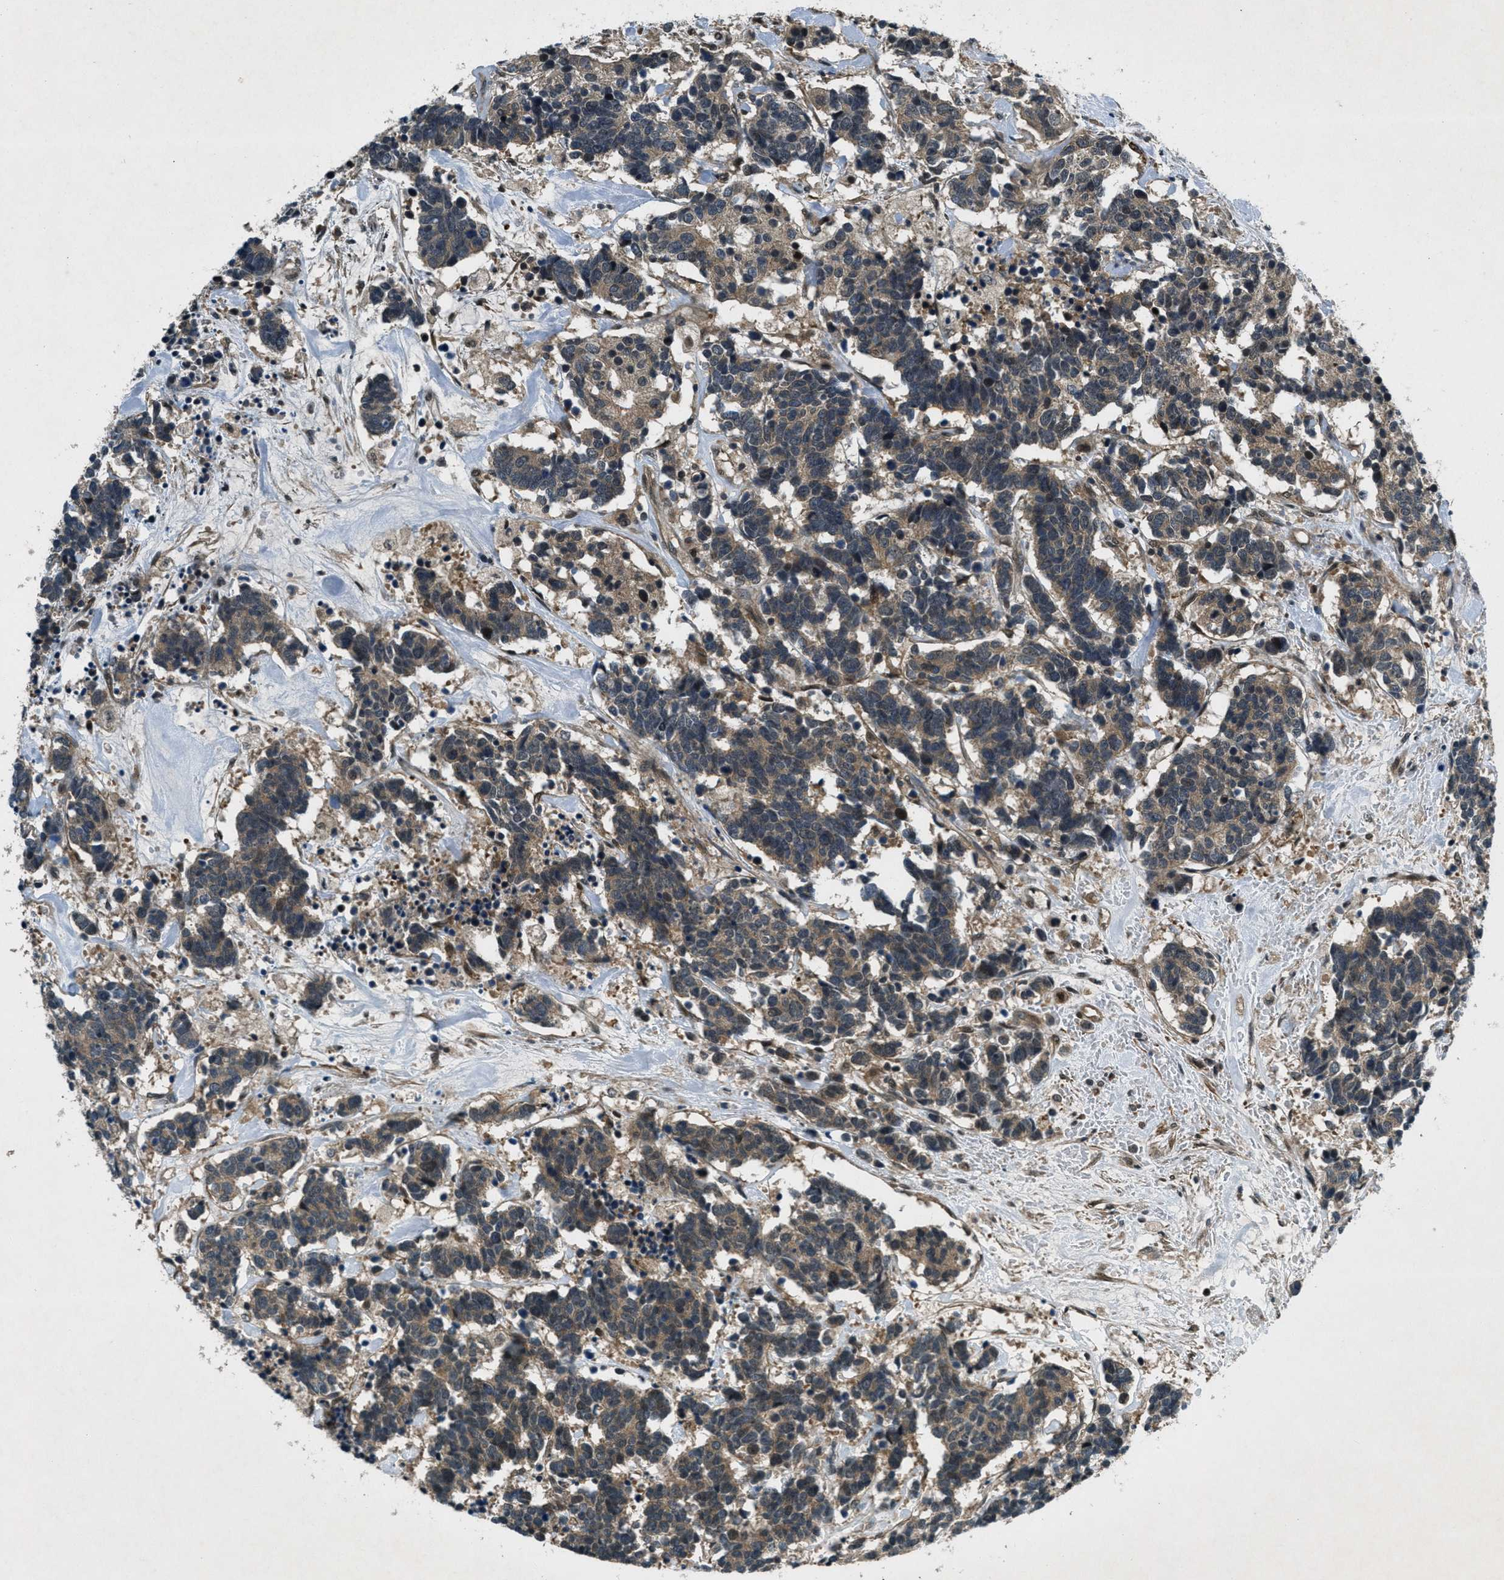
{"staining": {"intensity": "moderate", "quantity": ">75%", "location": "cytoplasmic/membranous"}, "tissue": "carcinoid", "cell_type": "Tumor cells", "image_type": "cancer", "snomed": [{"axis": "morphology", "description": "Carcinoma, NOS"}, {"axis": "morphology", "description": "Carcinoid, malignant, NOS"}, {"axis": "topography", "description": "Urinary bladder"}], "caption": "Tumor cells demonstrate medium levels of moderate cytoplasmic/membranous expression in approximately >75% of cells in human carcinoid (malignant). The protein of interest is stained brown, and the nuclei are stained in blue (DAB IHC with brightfield microscopy, high magnification).", "gene": "EPSTI1", "patient": {"sex": "male", "age": 57}}